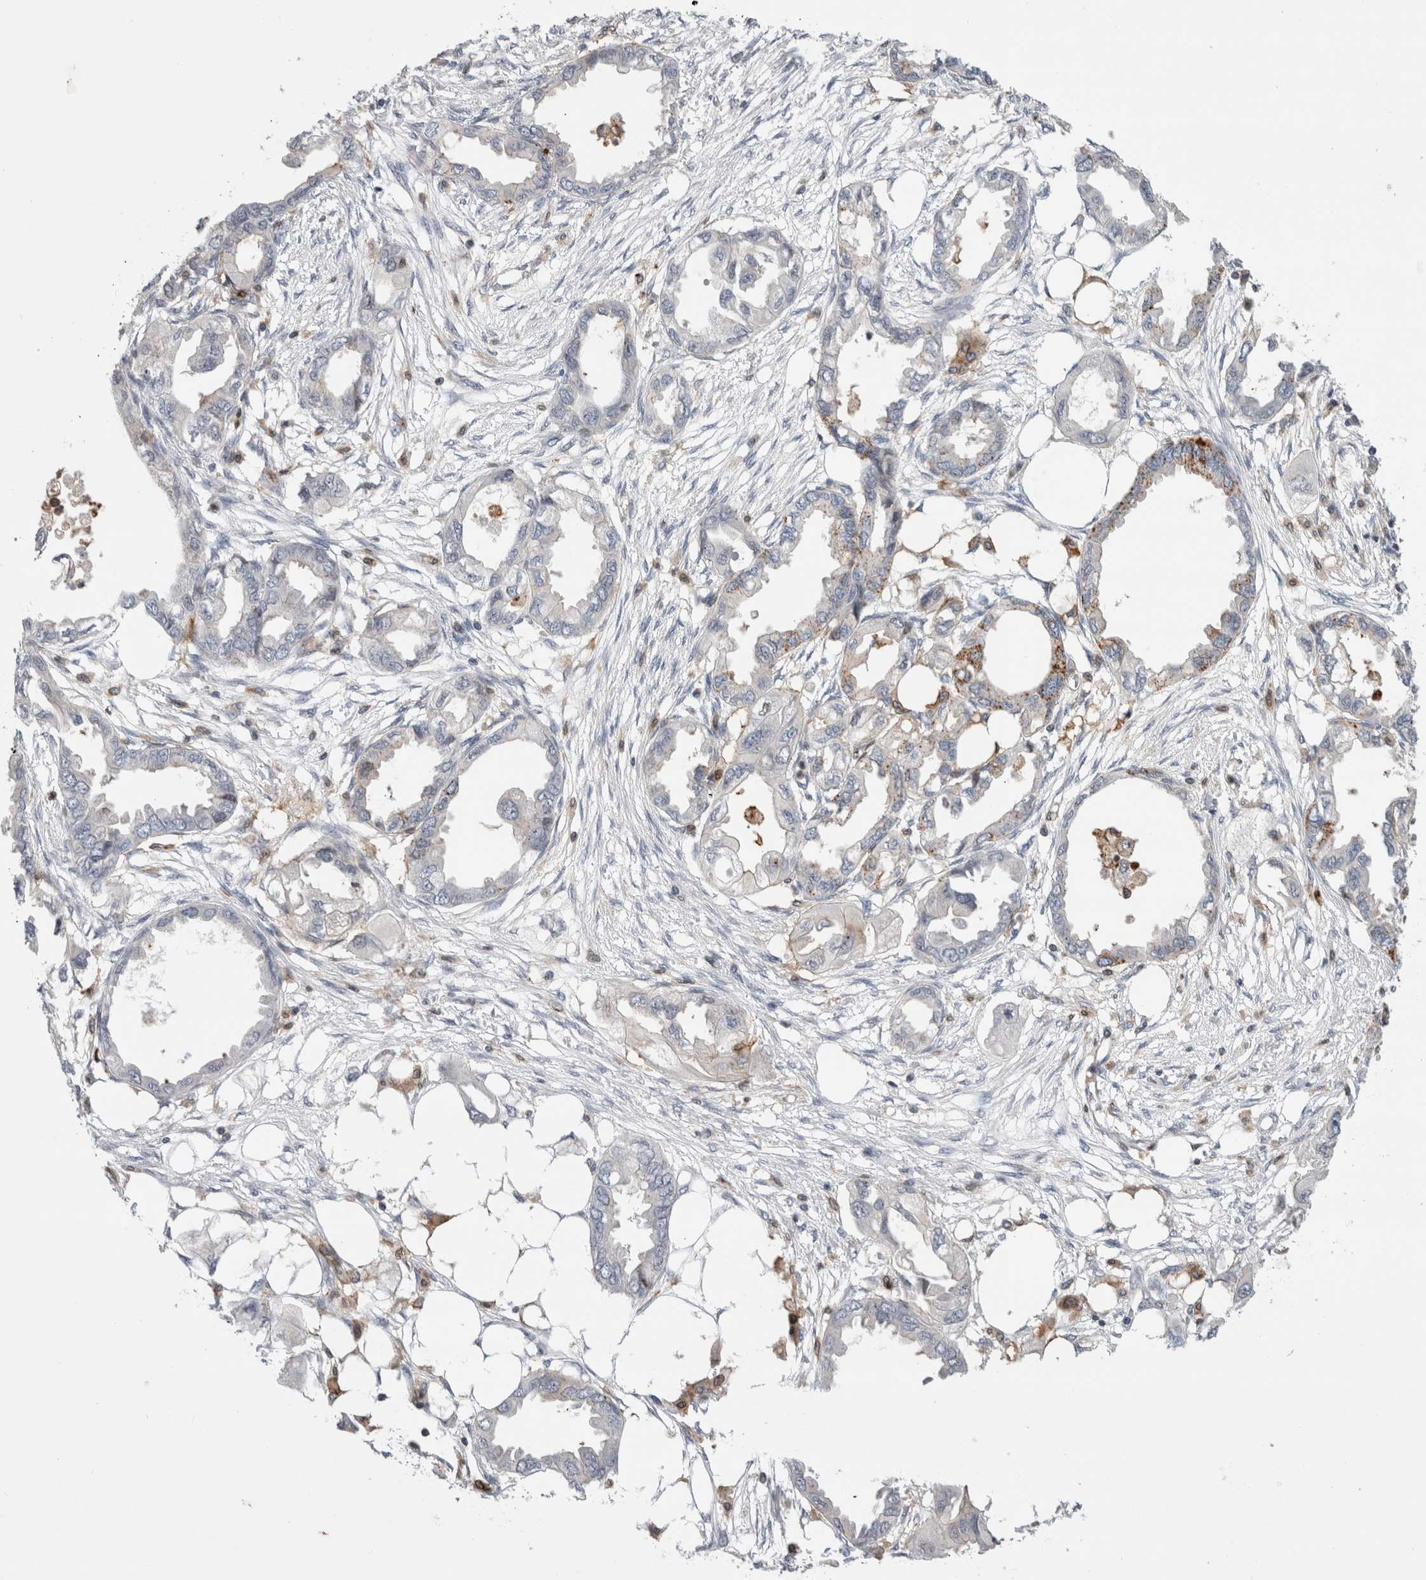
{"staining": {"intensity": "moderate", "quantity": "<25%", "location": "cytoplasmic/membranous"}, "tissue": "endometrial cancer", "cell_type": "Tumor cells", "image_type": "cancer", "snomed": [{"axis": "morphology", "description": "Adenocarcinoma, NOS"}, {"axis": "morphology", "description": "Adenocarcinoma, metastatic, NOS"}, {"axis": "topography", "description": "Adipose tissue"}, {"axis": "topography", "description": "Endometrium"}], "caption": "Moderate cytoplasmic/membranous expression is appreciated in about <25% of tumor cells in endometrial cancer.", "gene": "CCDC88B", "patient": {"sex": "female", "age": 67}}